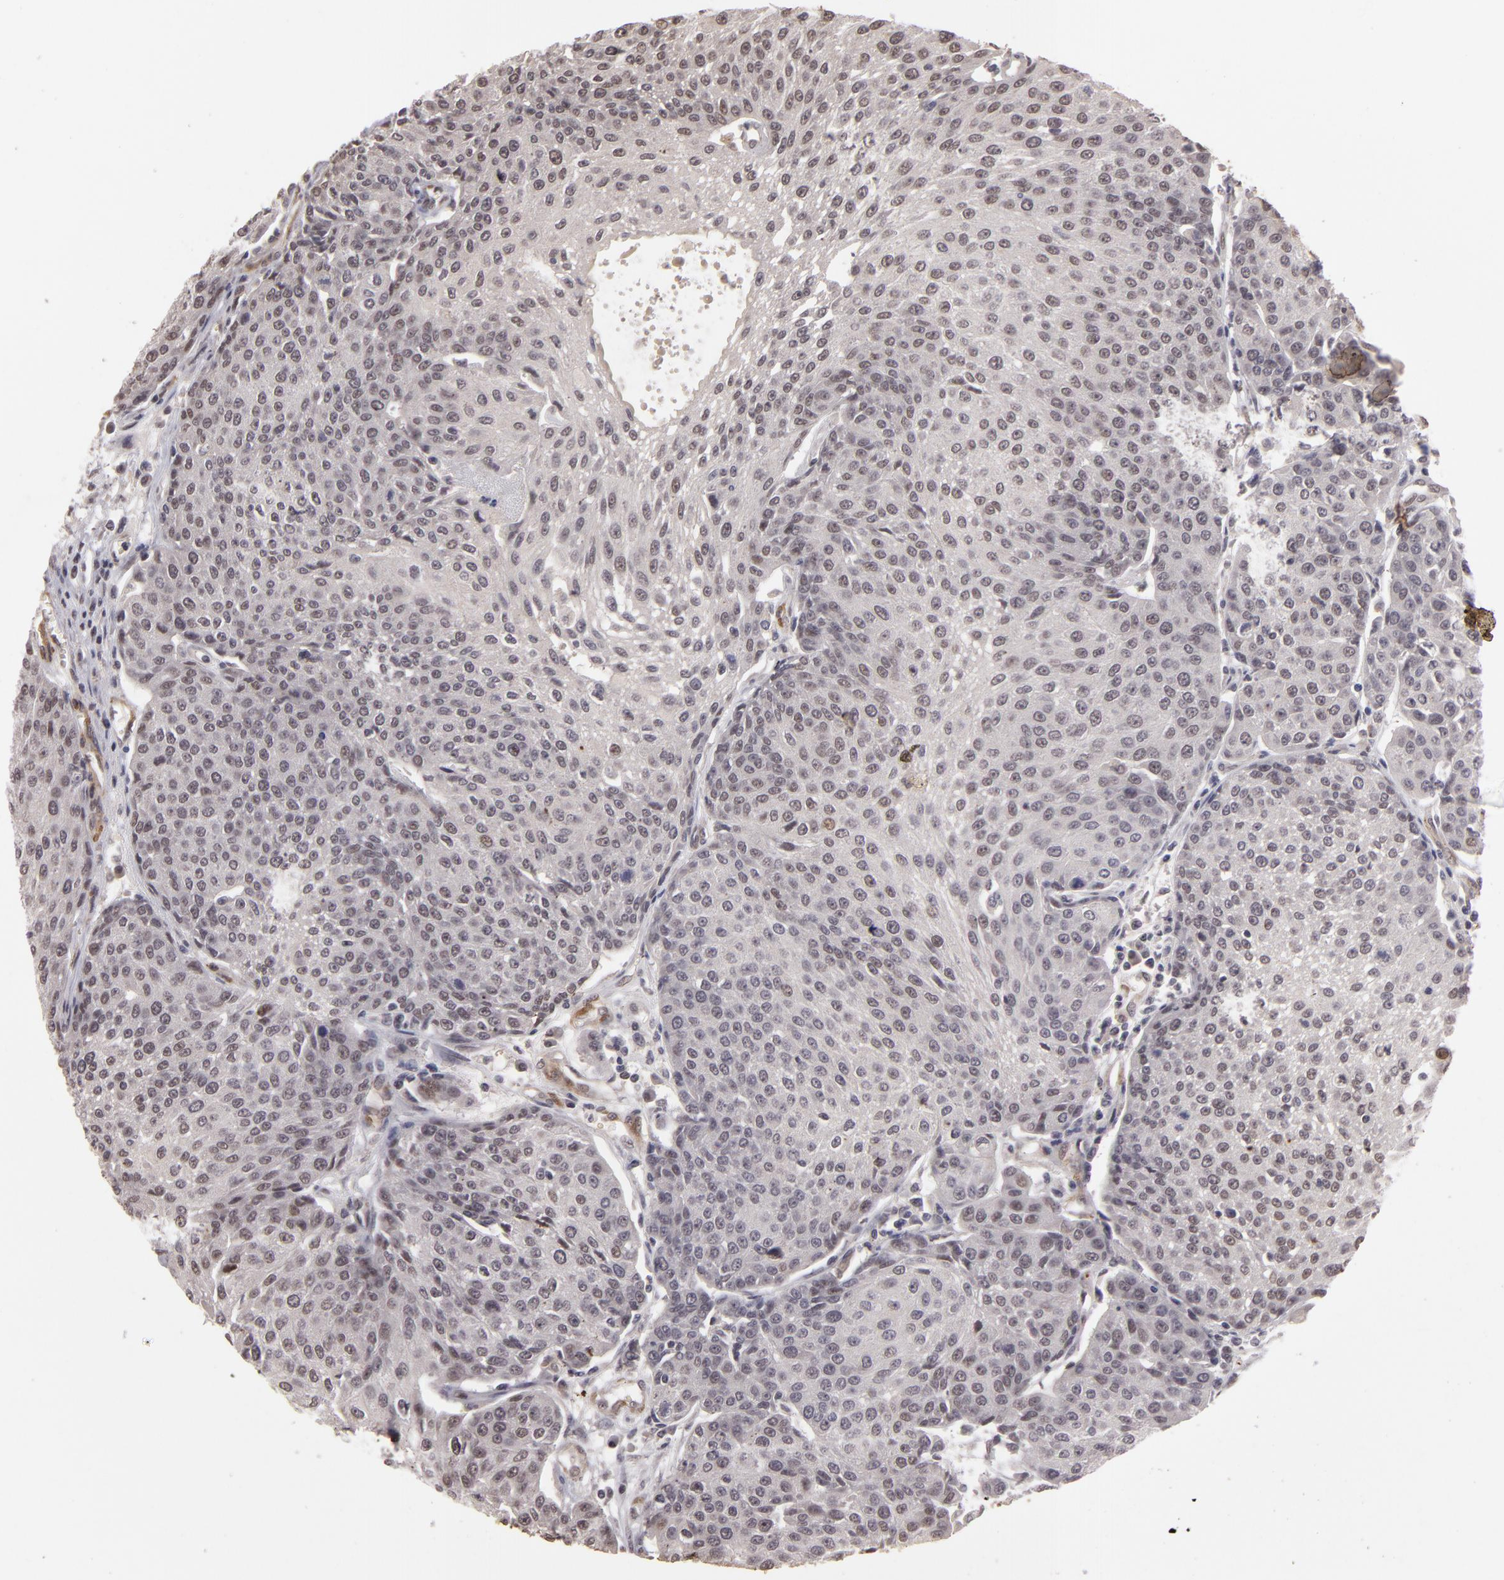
{"staining": {"intensity": "negative", "quantity": "none", "location": "none"}, "tissue": "urothelial cancer", "cell_type": "Tumor cells", "image_type": "cancer", "snomed": [{"axis": "morphology", "description": "Urothelial carcinoma, High grade"}, {"axis": "topography", "description": "Urinary bladder"}], "caption": "The micrograph demonstrates no significant staining in tumor cells of high-grade urothelial carcinoma. (Brightfield microscopy of DAB IHC at high magnification).", "gene": "DFFA", "patient": {"sex": "female", "age": 85}}